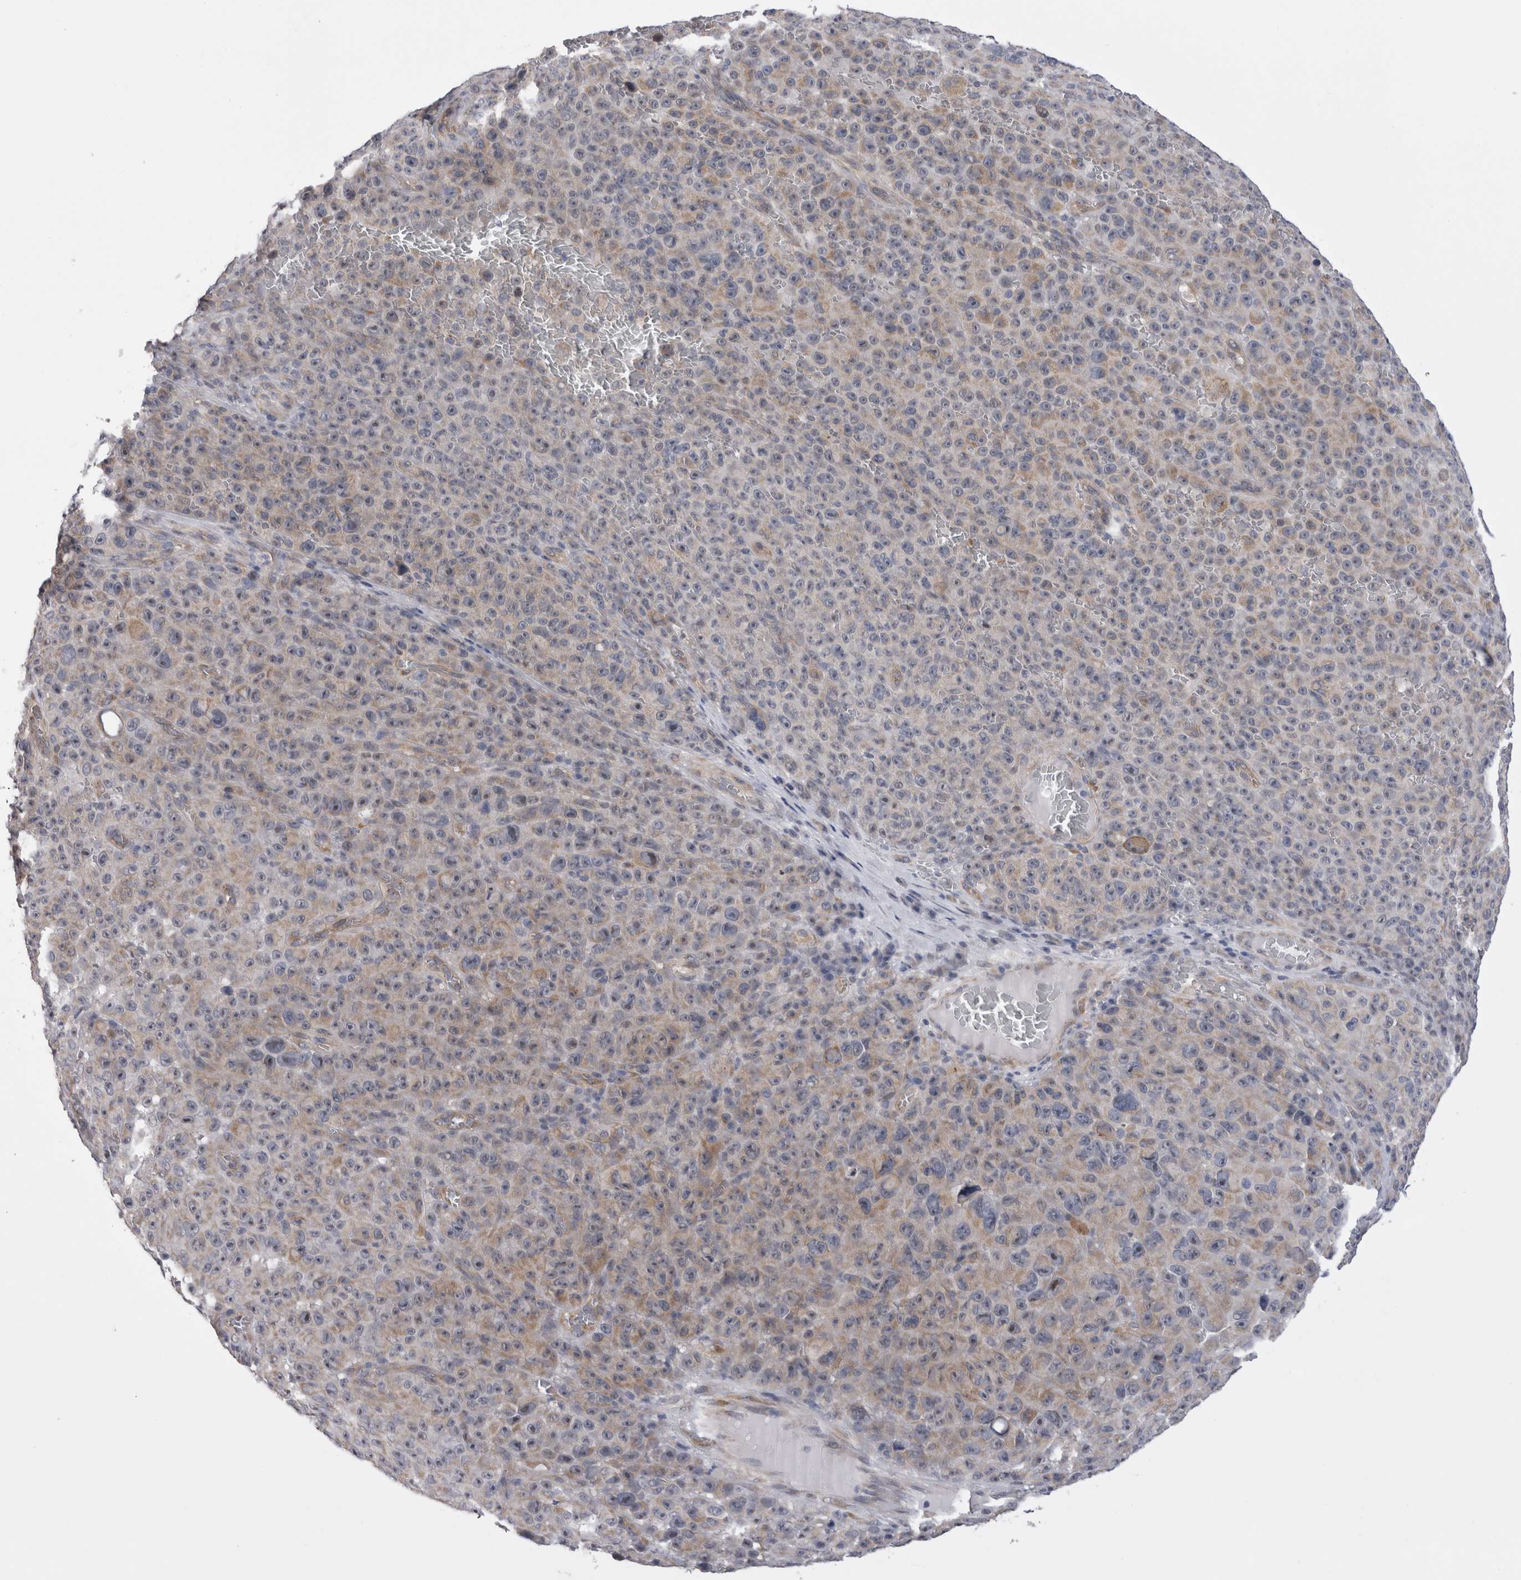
{"staining": {"intensity": "weak", "quantity": "25%-75%", "location": "cytoplasmic/membranous"}, "tissue": "melanoma", "cell_type": "Tumor cells", "image_type": "cancer", "snomed": [{"axis": "morphology", "description": "Malignant melanoma, NOS"}, {"axis": "topography", "description": "Skin"}], "caption": "High-power microscopy captured an immunohistochemistry image of malignant melanoma, revealing weak cytoplasmic/membranous positivity in about 25%-75% of tumor cells.", "gene": "ARHGAP29", "patient": {"sex": "female", "age": 82}}